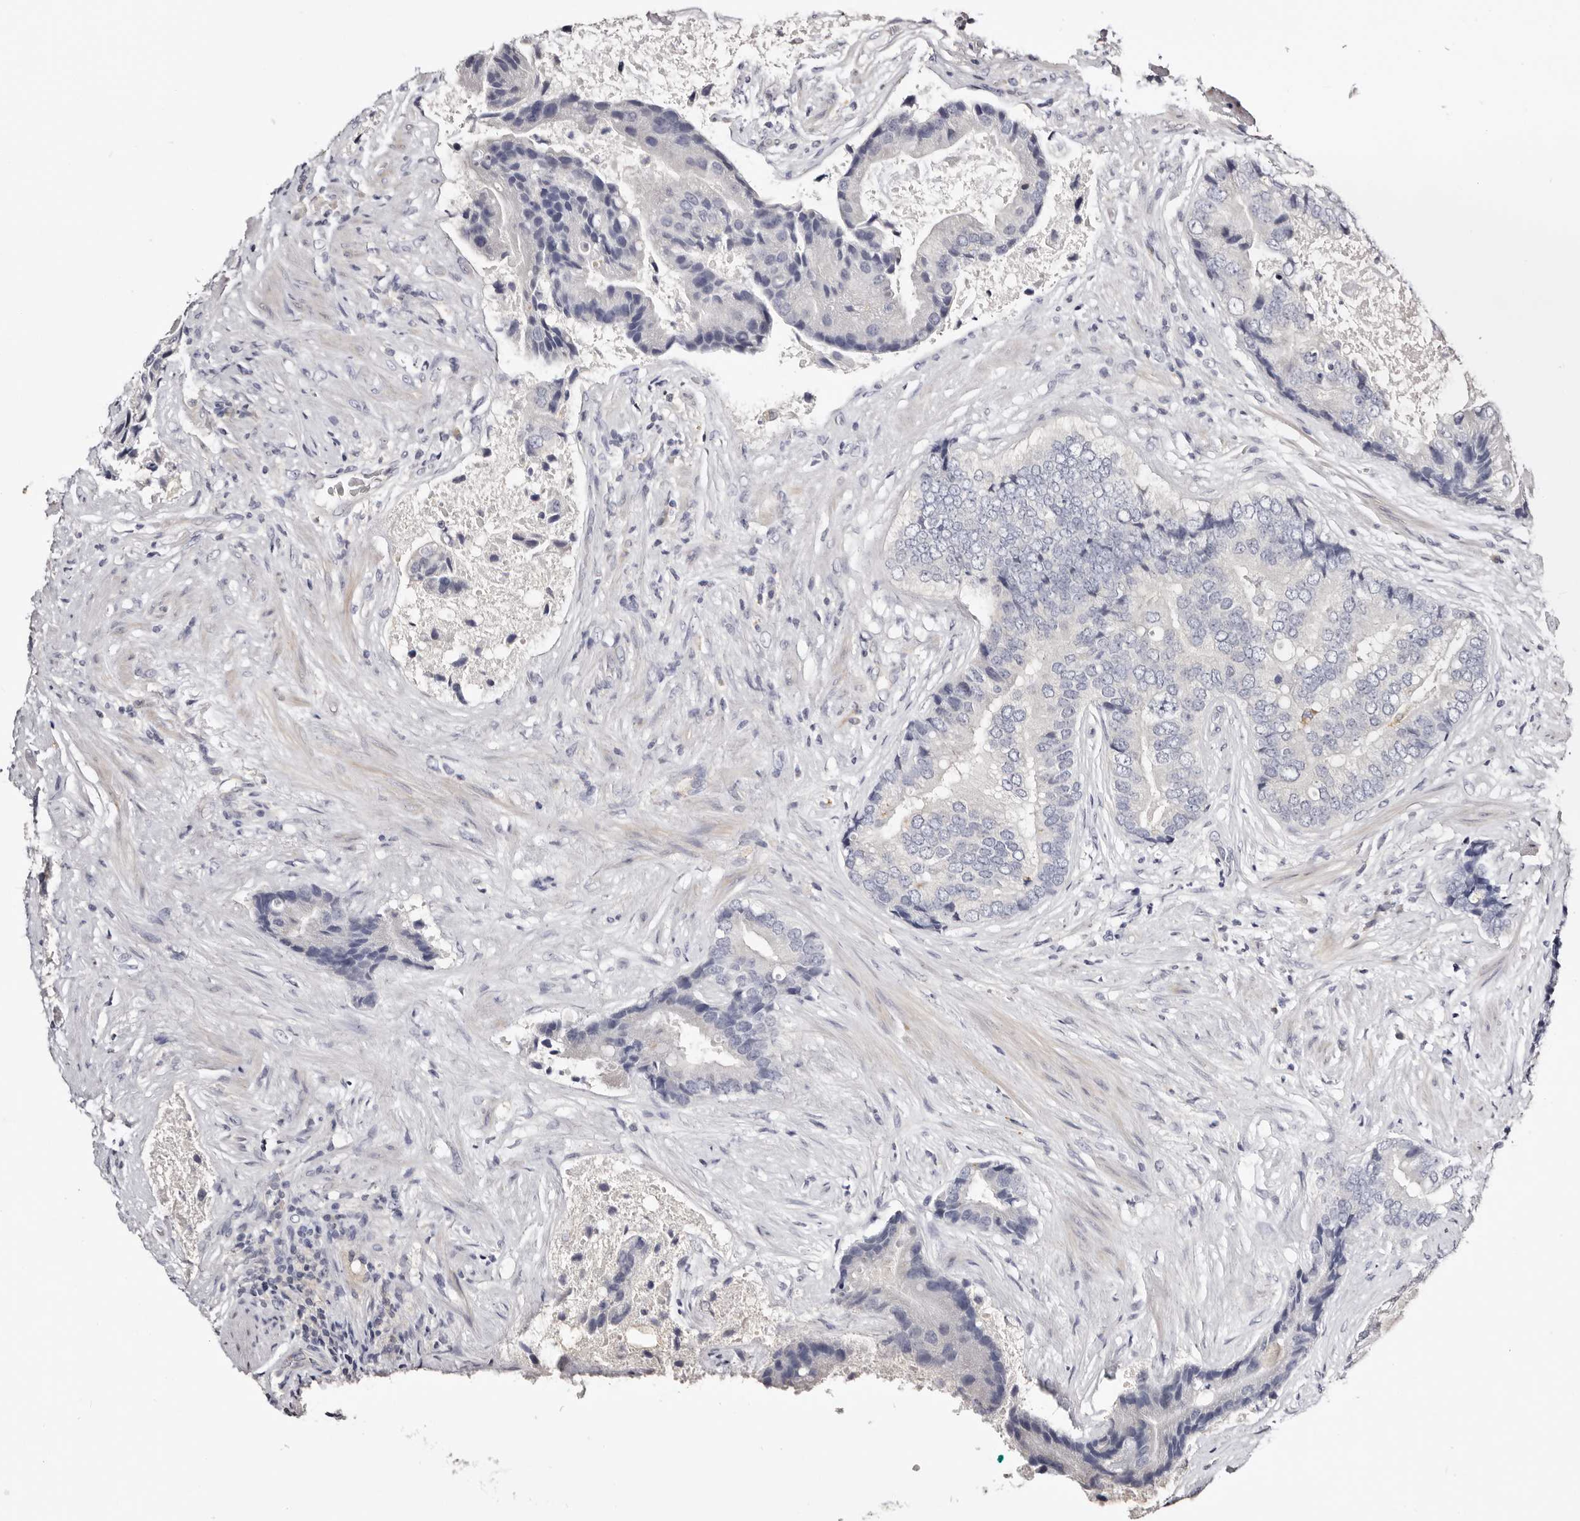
{"staining": {"intensity": "negative", "quantity": "none", "location": "none"}, "tissue": "prostate cancer", "cell_type": "Tumor cells", "image_type": "cancer", "snomed": [{"axis": "morphology", "description": "Adenocarcinoma, High grade"}, {"axis": "topography", "description": "Prostate"}], "caption": "The IHC micrograph has no significant expression in tumor cells of adenocarcinoma (high-grade) (prostate) tissue.", "gene": "ROM1", "patient": {"sex": "male", "age": 70}}